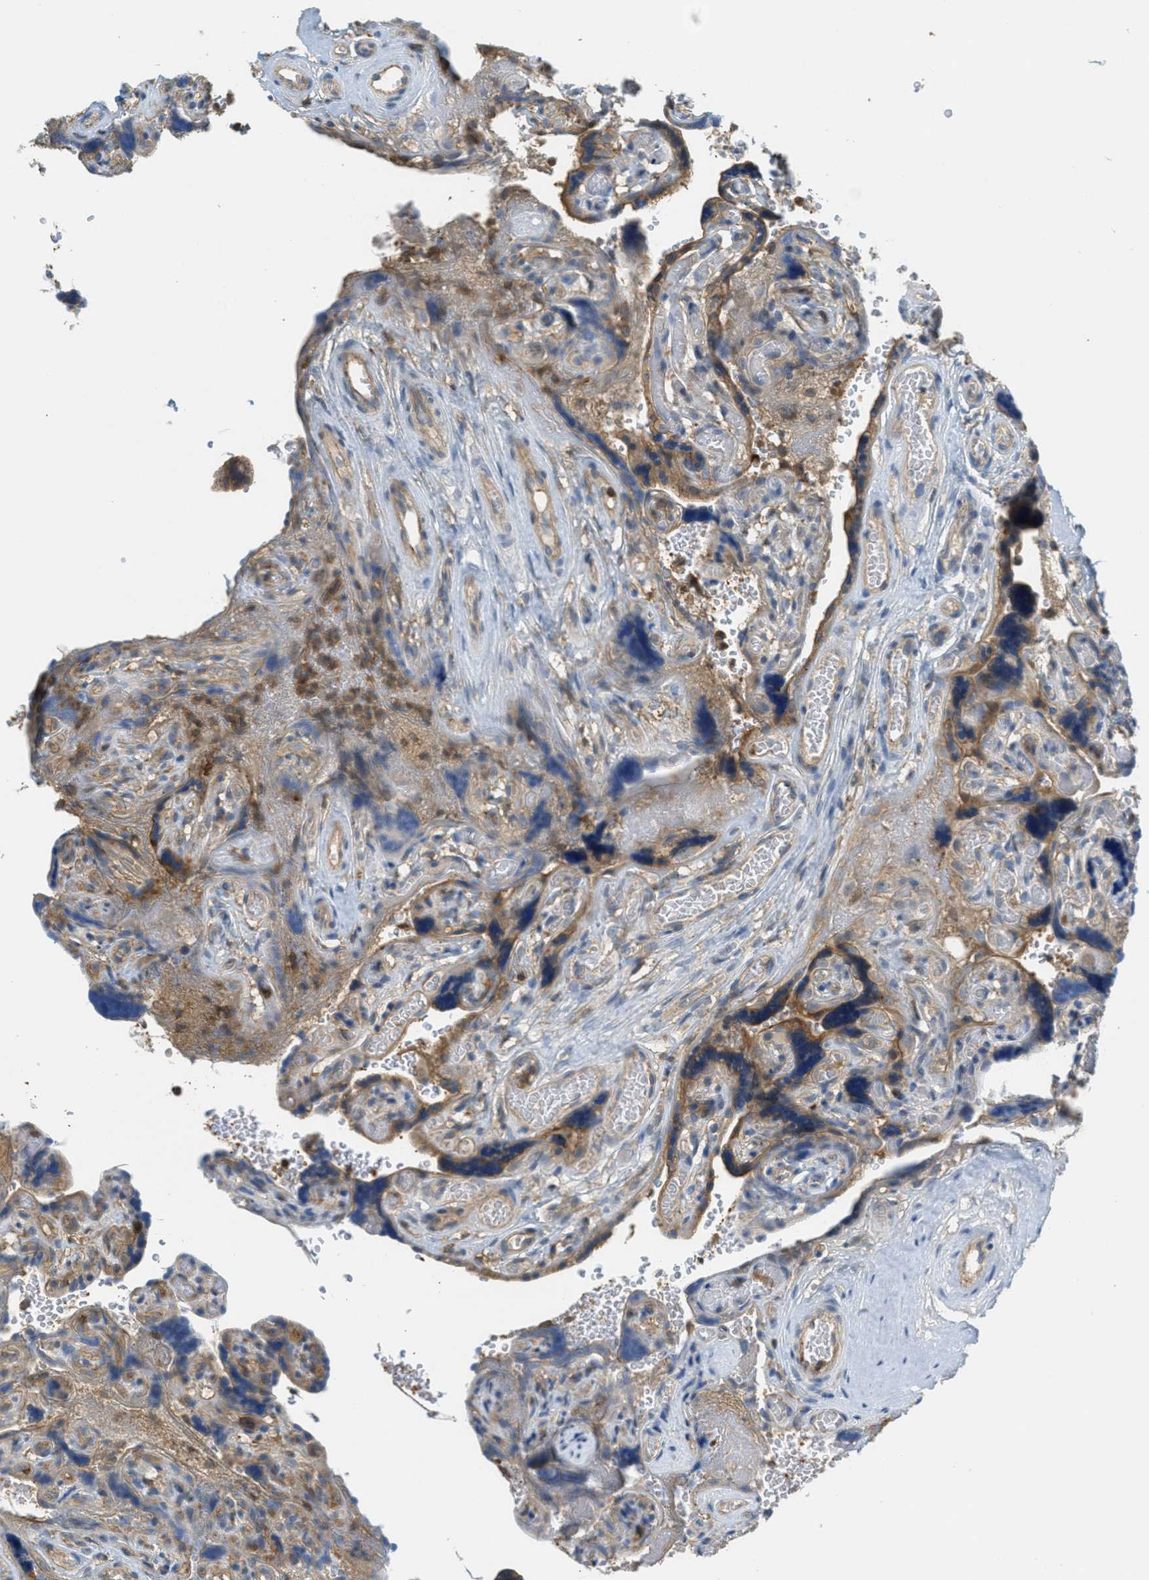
{"staining": {"intensity": "weak", "quantity": ">75%", "location": "cytoplasmic/membranous"}, "tissue": "placenta", "cell_type": "Decidual cells", "image_type": "normal", "snomed": [{"axis": "morphology", "description": "Normal tissue, NOS"}, {"axis": "topography", "description": "Placenta"}], "caption": "Decidual cells show low levels of weak cytoplasmic/membranous positivity in approximately >75% of cells in benign human placenta.", "gene": "GRIK2", "patient": {"sex": "female", "age": 30}}